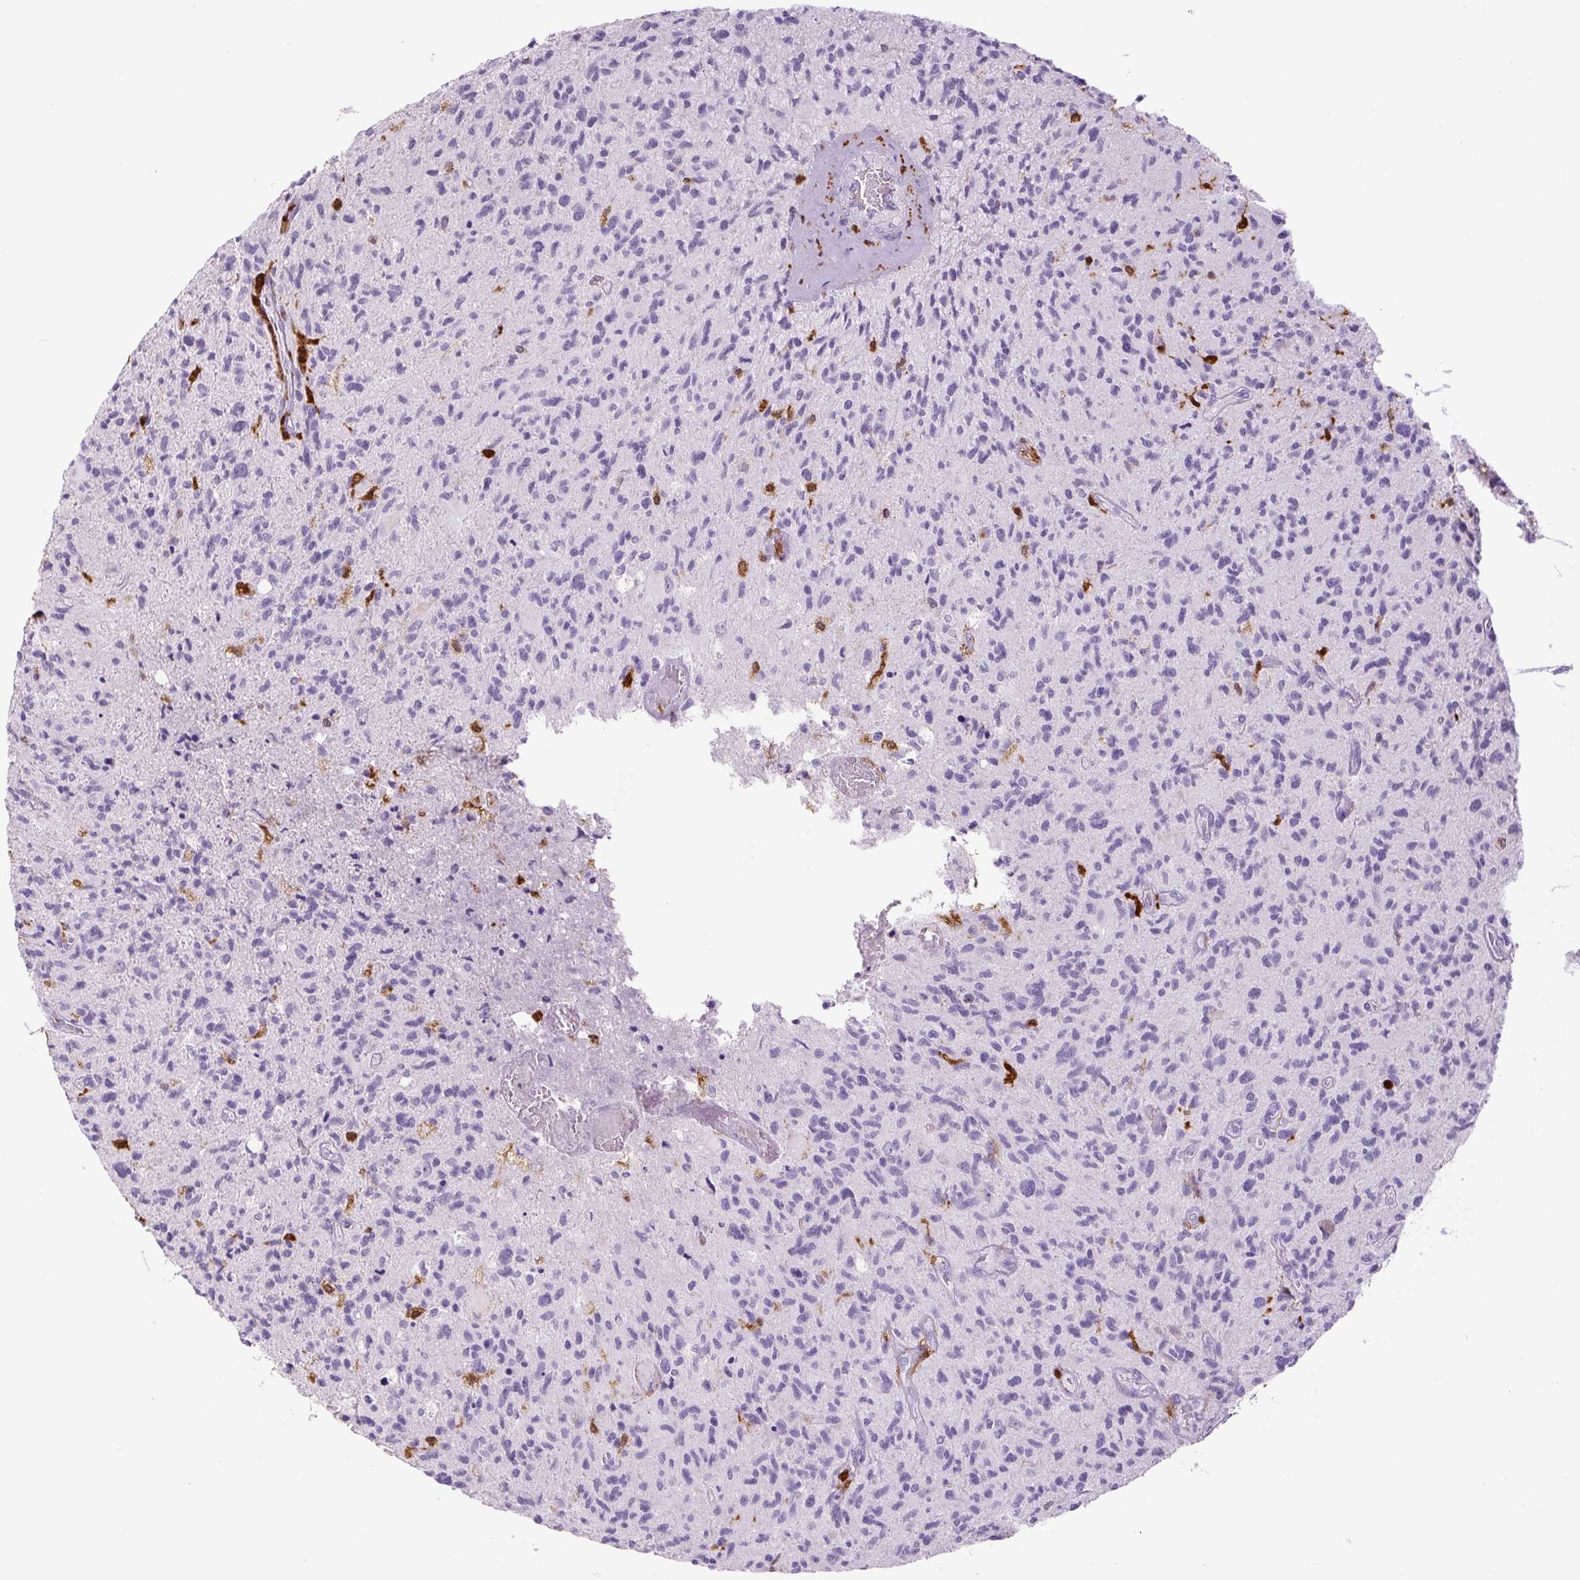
{"staining": {"intensity": "negative", "quantity": "none", "location": "none"}, "tissue": "glioma", "cell_type": "Tumor cells", "image_type": "cancer", "snomed": [{"axis": "morphology", "description": "Glioma, malignant, High grade"}, {"axis": "topography", "description": "Brain"}], "caption": "Human glioma stained for a protein using immunohistochemistry (IHC) displays no positivity in tumor cells.", "gene": "S100A4", "patient": {"sex": "female", "age": 70}}